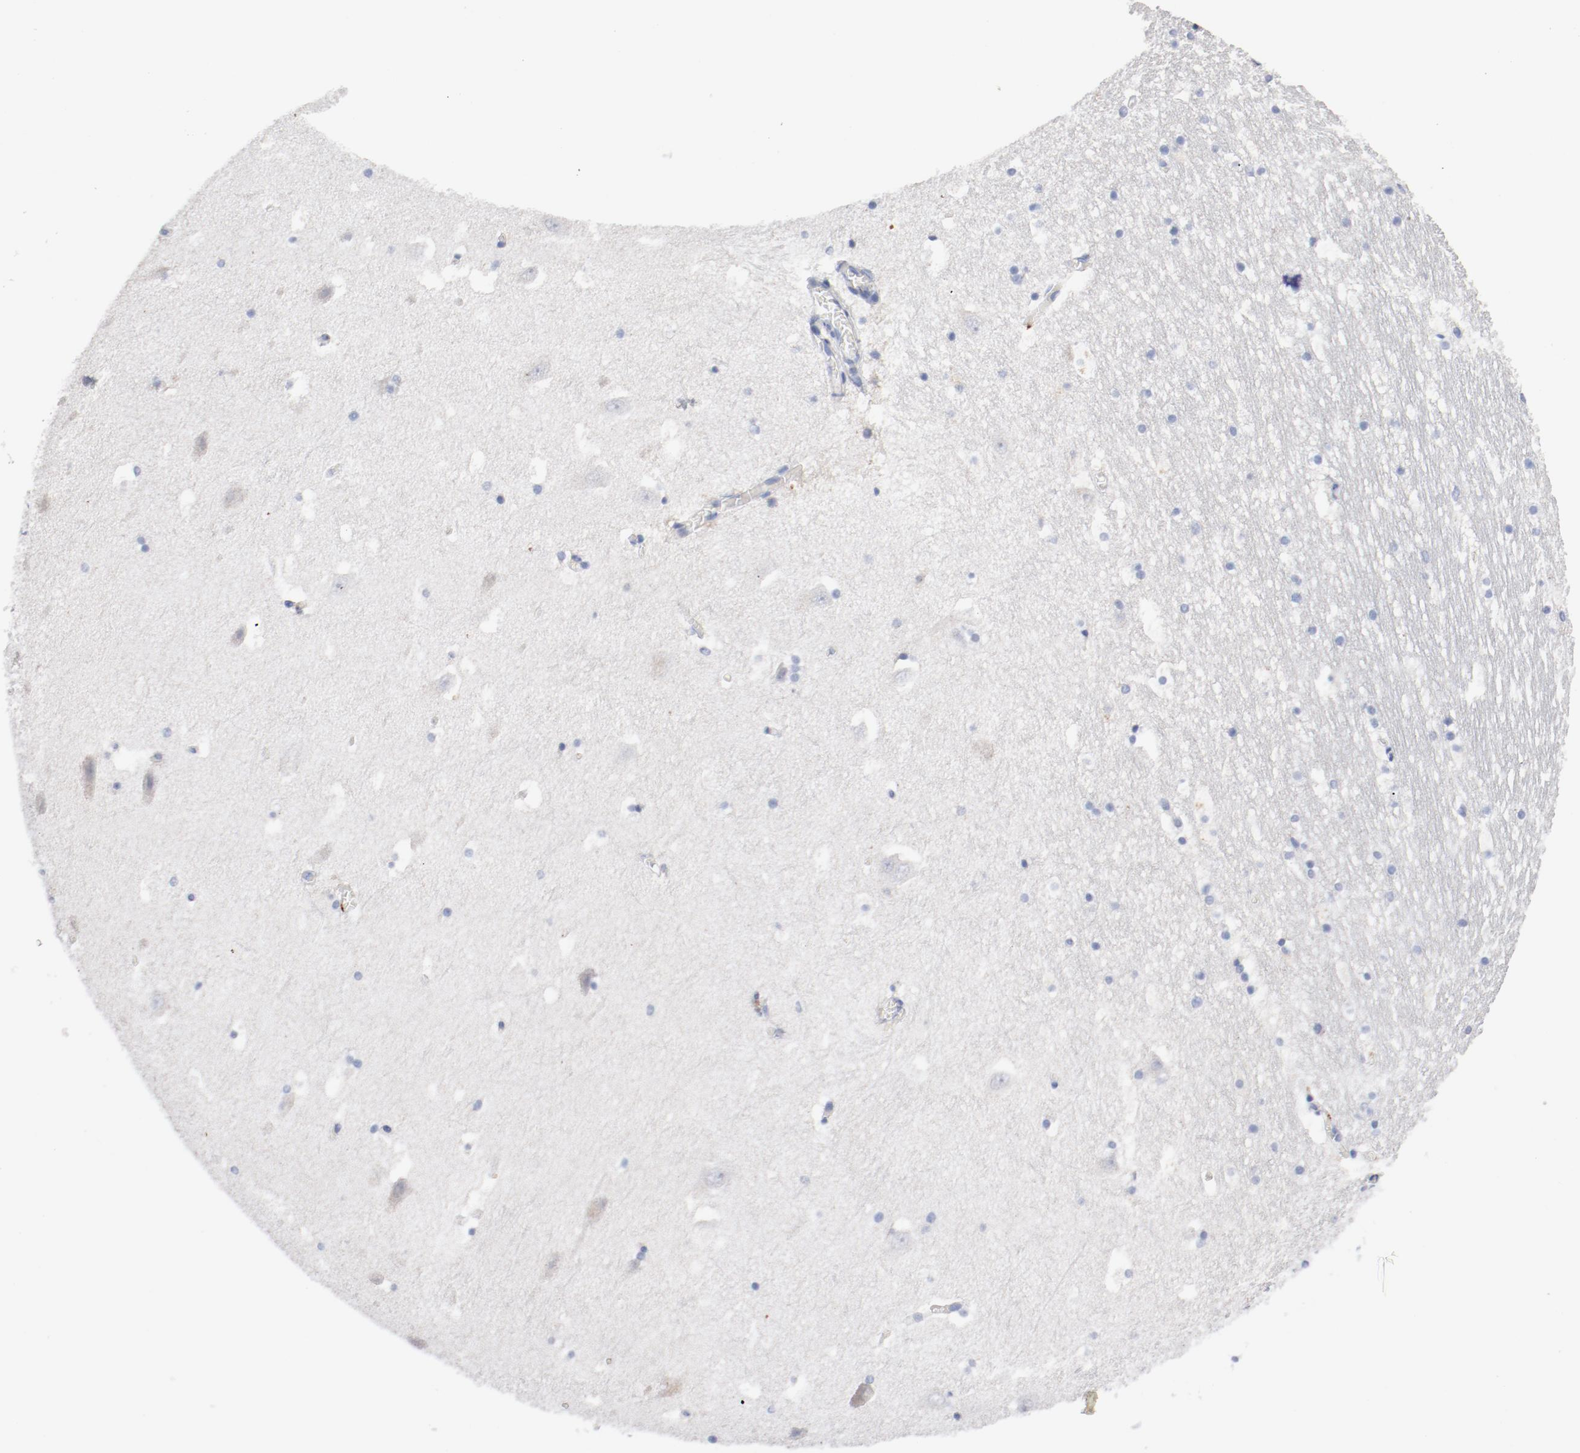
{"staining": {"intensity": "negative", "quantity": "none", "location": "none"}, "tissue": "hippocampus", "cell_type": "Glial cells", "image_type": "normal", "snomed": [{"axis": "morphology", "description": "Normal tissue, NOS"}, {"axis": "topography", "description": "Hippocampus"}], "caption": "Immunohistochemistry (IHC) image of normal human hippocampus stained for a protein (brown), which reveals no positivity in glial cells.", "gene": "BIRC5", "patient": {"sex": "male", "age": 45}}